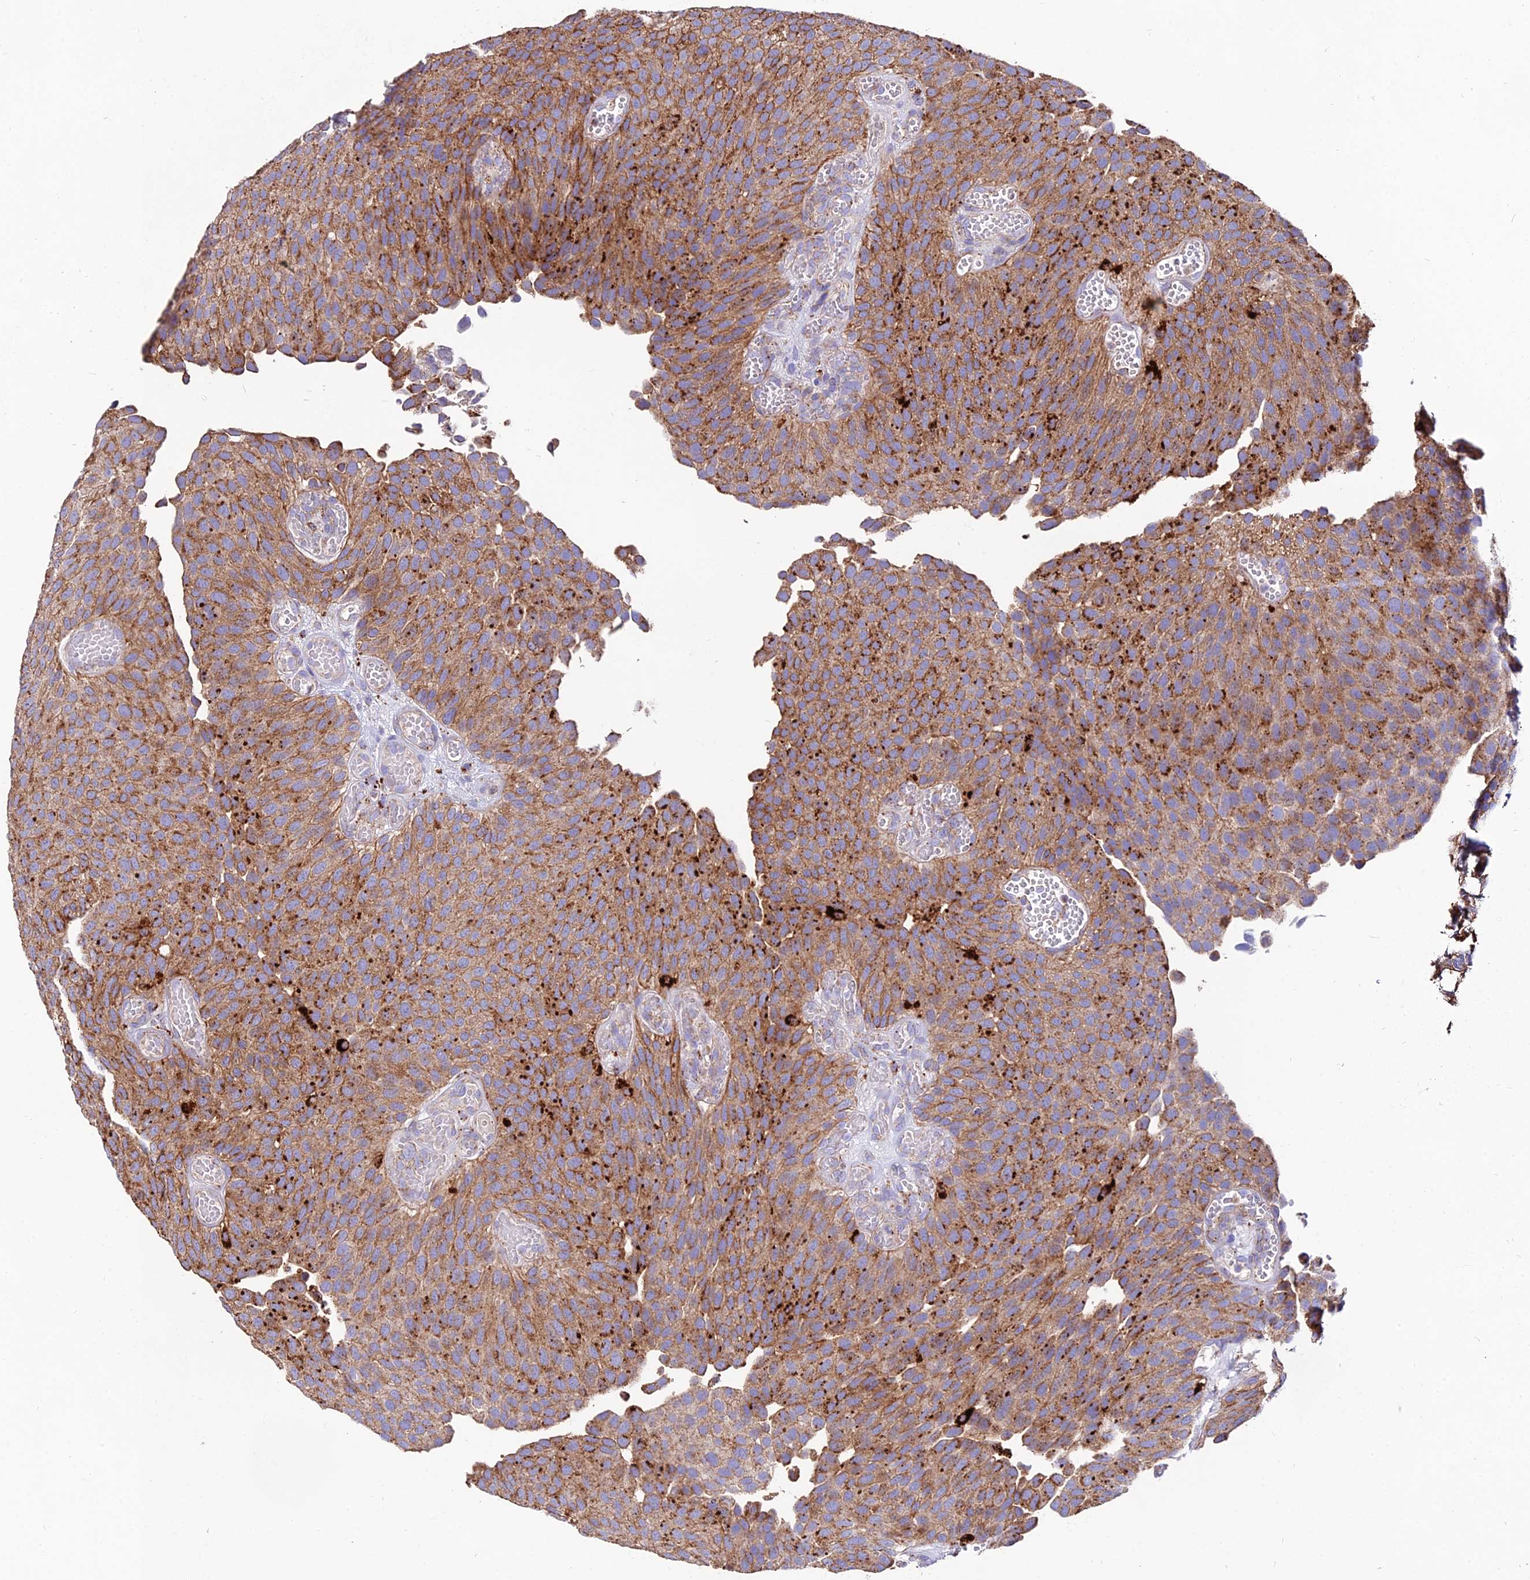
{"staining": {"intensity": "moderate", "quantity": ">75%", "location": "cytoplasmic/membranous"}, "tissue": "urothelial cancer", "cell_type": "Tumor cells", "image_type": "cancer", "snomed": [{"axis": "morphology", "description": "Urothelial carcinoma, Low grade"}, {"axis": "topography", "description": "Urinary bladder"}], "caption": "Brown immunohistochemical staining in human urothelial carcinoma (low-grade) displays moderate cytoplasmic/membranous staining in about >75% of tumor cells. The staining was performed using DAB, with brown indicating positive protein expression. Nuclei are stained blue with hematoxylin.", "gene": "PNLIPRP3", "patient": {"sex": "male", "age": 89}}